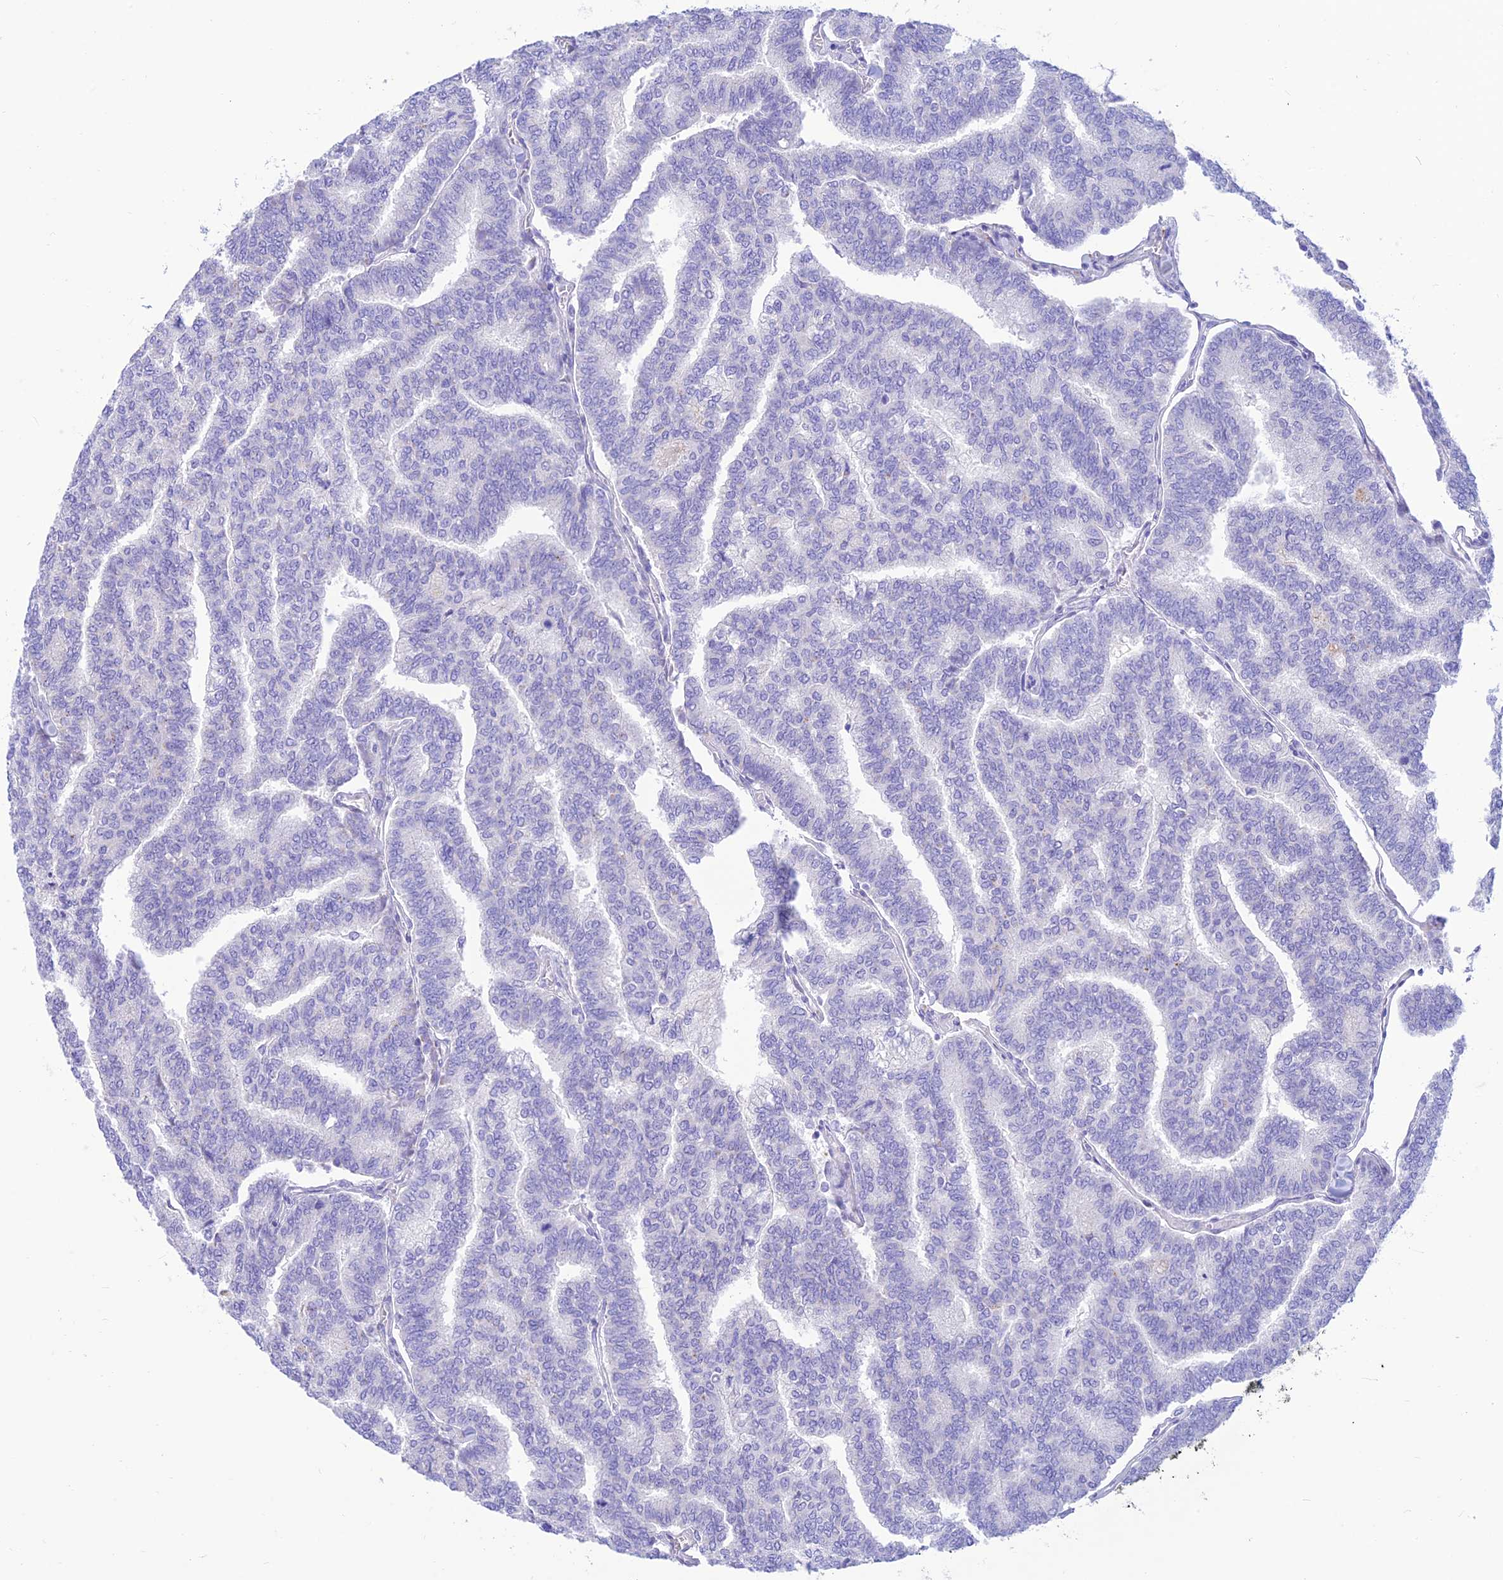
{"staining": {"intensity": "negative", "quantity": "none", "location": "none"}, "tissue": "thyroid cancer", "cell_type": "Tumor cells", "image_type": "cancer", "snomed": [{"axis": "morphology", "description": "Papillary adenocarcinoma, NOS"}, {"axis": "topography", "description": "Thyroid gland"}], "caption": "Immunohistochemistry of human thyroid cancer reveals no expression in tumor cells.", "gene": "FAM186B", "patient": {"sex": "female", "age": 35}}